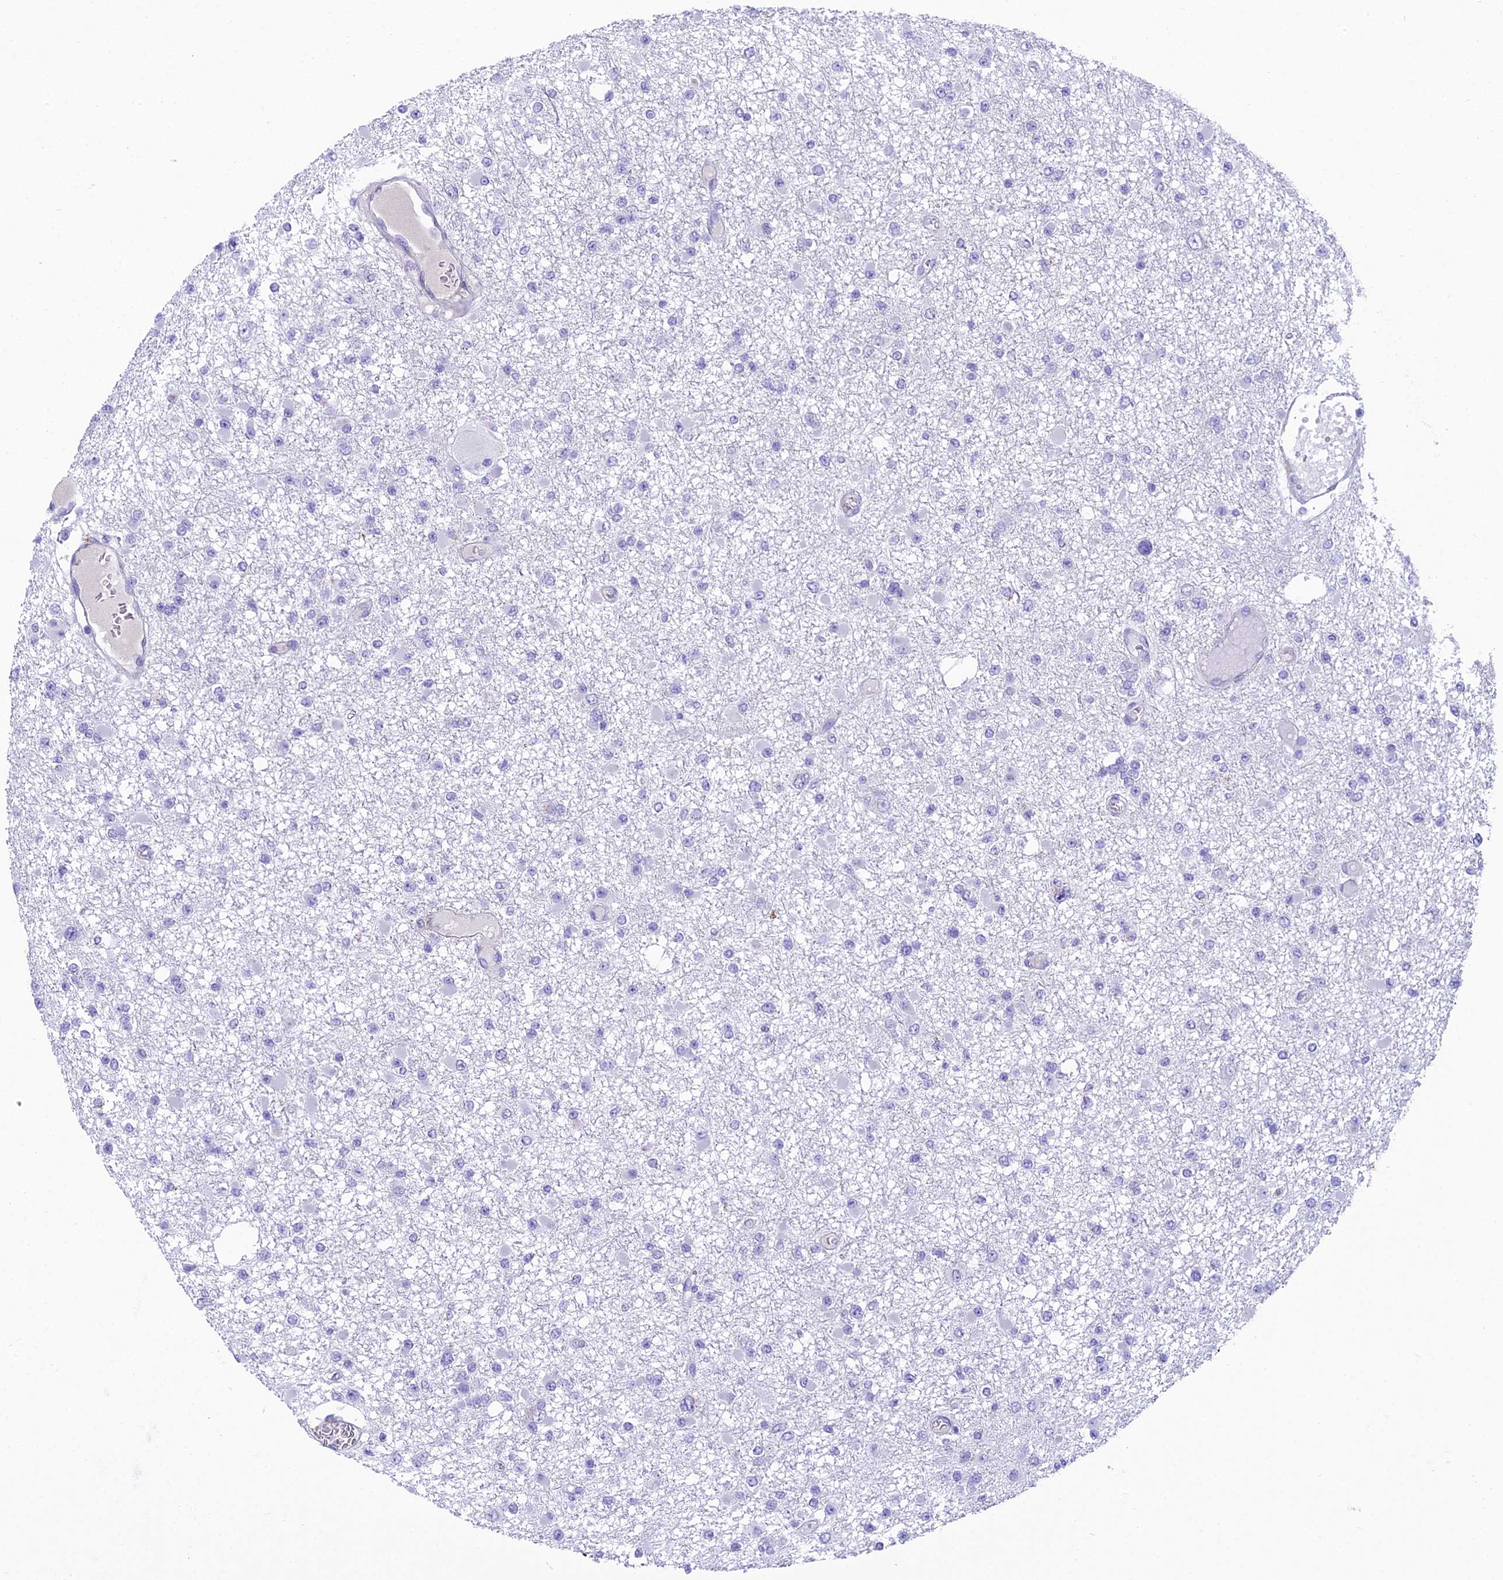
{"staining": {"intensity": "negative", "quantity": "none", "location": "none"}, "tissue": "glioma", "cell_type": "Tumor cells", "image_type": "cancer", "snomed": [{"axis": "morphology", "description": "Glioma, malignant, Low grade"}, {"axis": "topography", "description": "Brain"}], "caption": "Immunohistochemistry (IHC) micrograph of neoplastic tissue: malignant glioma (low-grade) stained with DAB reveals no significant protein expression in tumor cells. Brightfield microscopy of IHC stained with DAB (3,3'-diaminobenzidine) (brown) and hematoxylin (blue), captured at high magnification.", "gene": "GFRA1", "patient": {"sex": "female", "age": 22}}